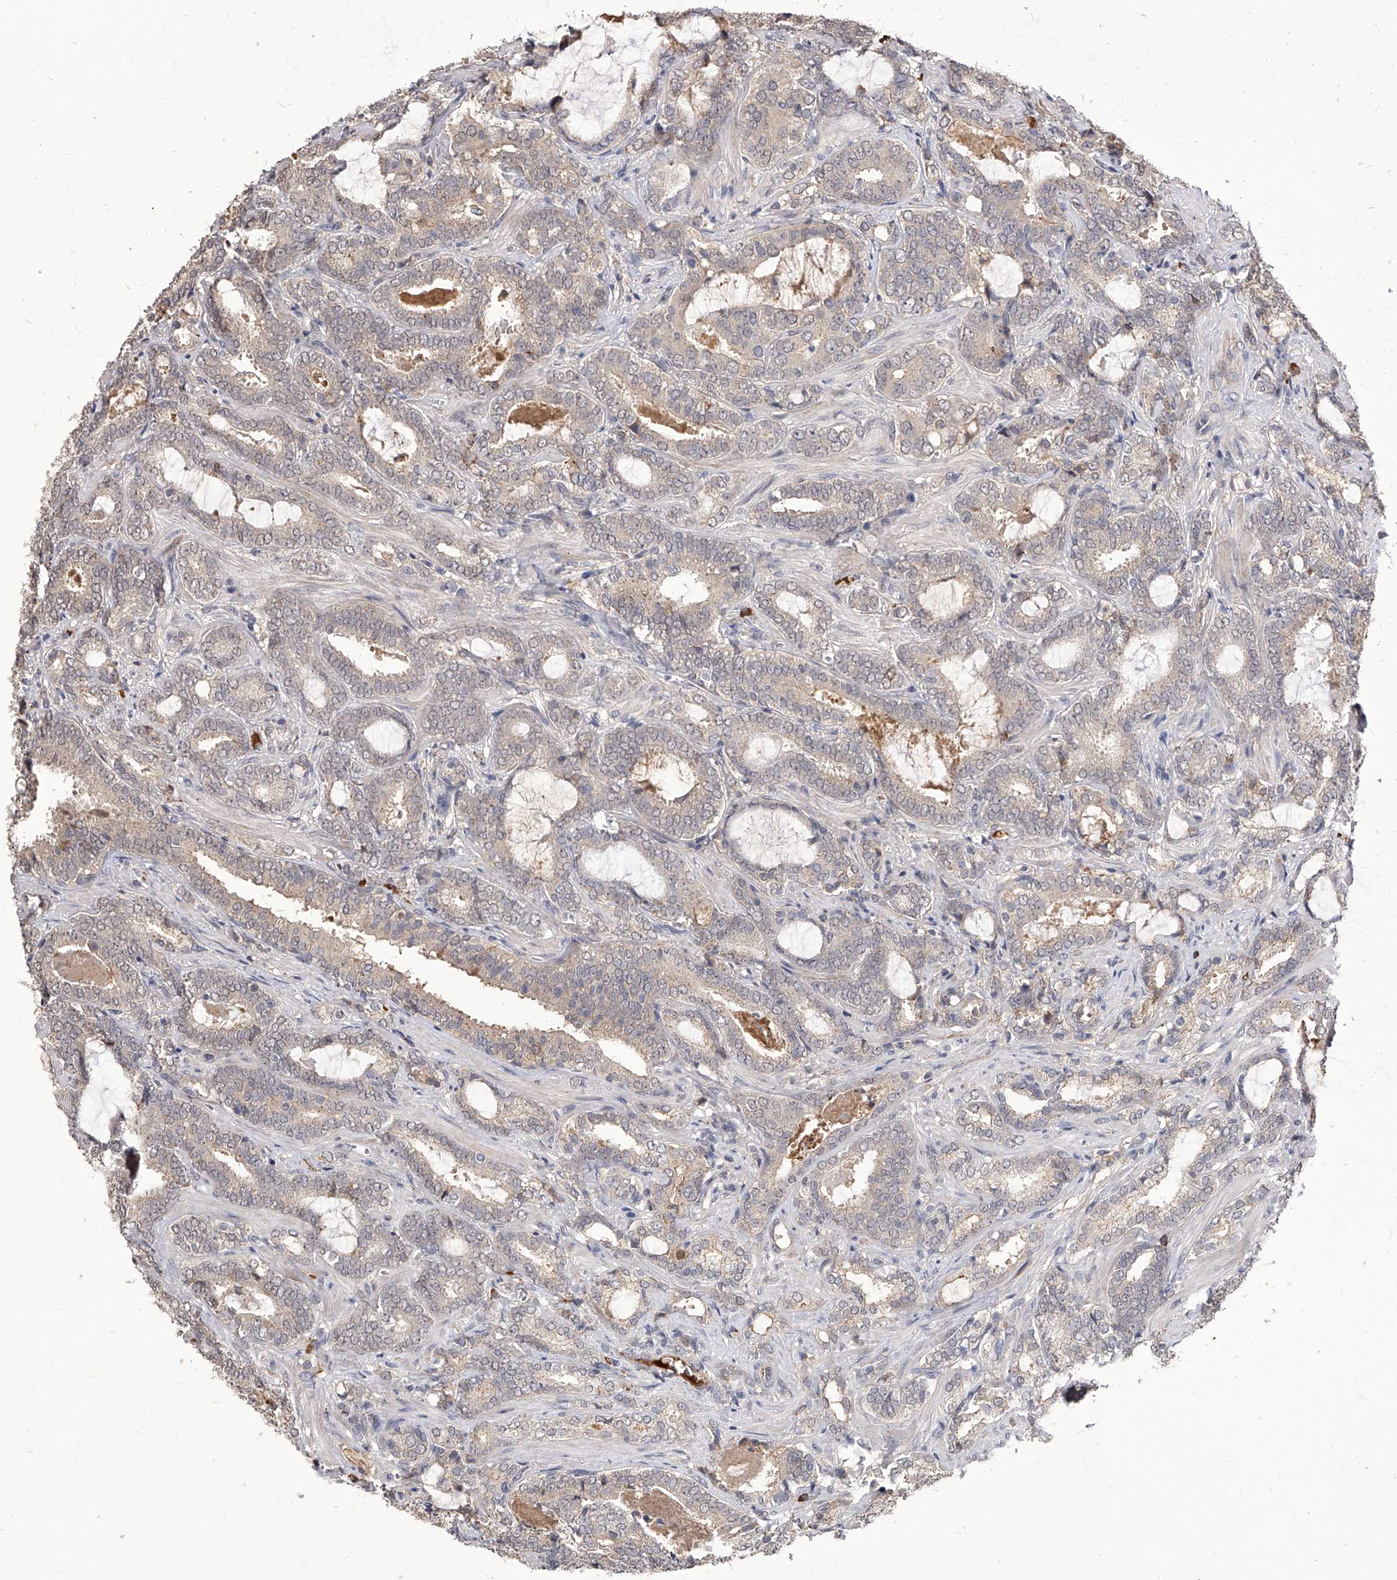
{"staining": {"intensity": "negative", "quantity": "none", "location": "none"}, "tissue": "prostate cancer", "cell_type": "Tumor cells", "image_type": "cancer", "snomed": [{"axis": "morphology", "description": "Adenocarcinoma, High grade"}, {"axis": "topography", "description": "Prostate and seminal vesicle, NOS"}], "caption": "IHC of human prostate adenocarcinoma (high-grade) demonstrates no positivity in tumor cells.", "gene": "CFAP410", "patient": {"sex": "male", "age": 67}}